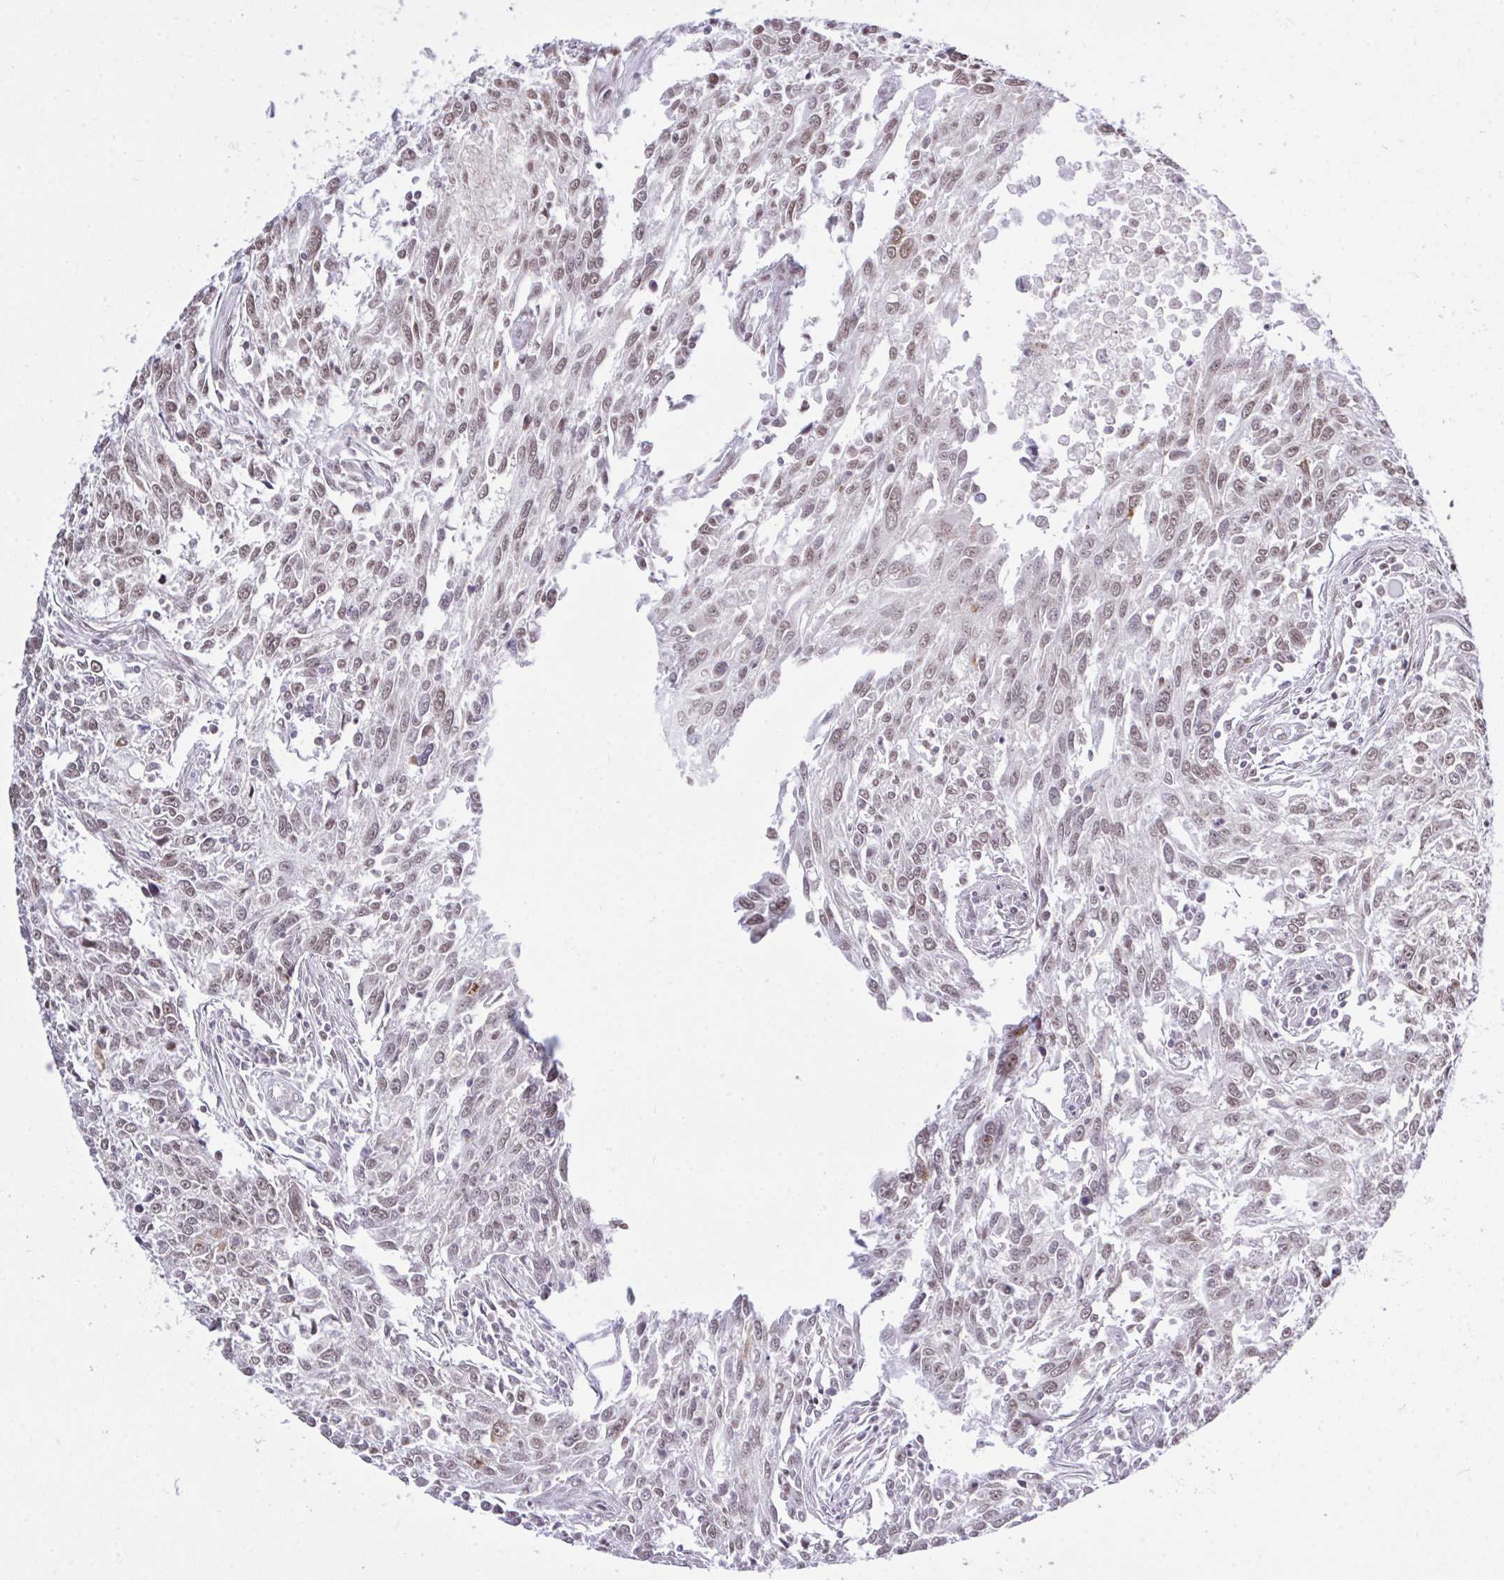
{"staining": {"intensity": "moderate", "quantity": ">75%", "location": "nuclear"}, "tissue": "breast cancer", "cell_type": "Tumor cells", "image_type": "cancer", "snomed": [{"axis": "morphology", "description": "Duct carcinoma"}, {"axis": "topography", "description": "Breast"}], "caption": "DAB immunohistochemical staining of human breast cancer exhibits moderate nuclear protein staining in about >75% of tumor cells.", "gene": "C1QL2", "patient": {"sex": "female", "age": 50}}